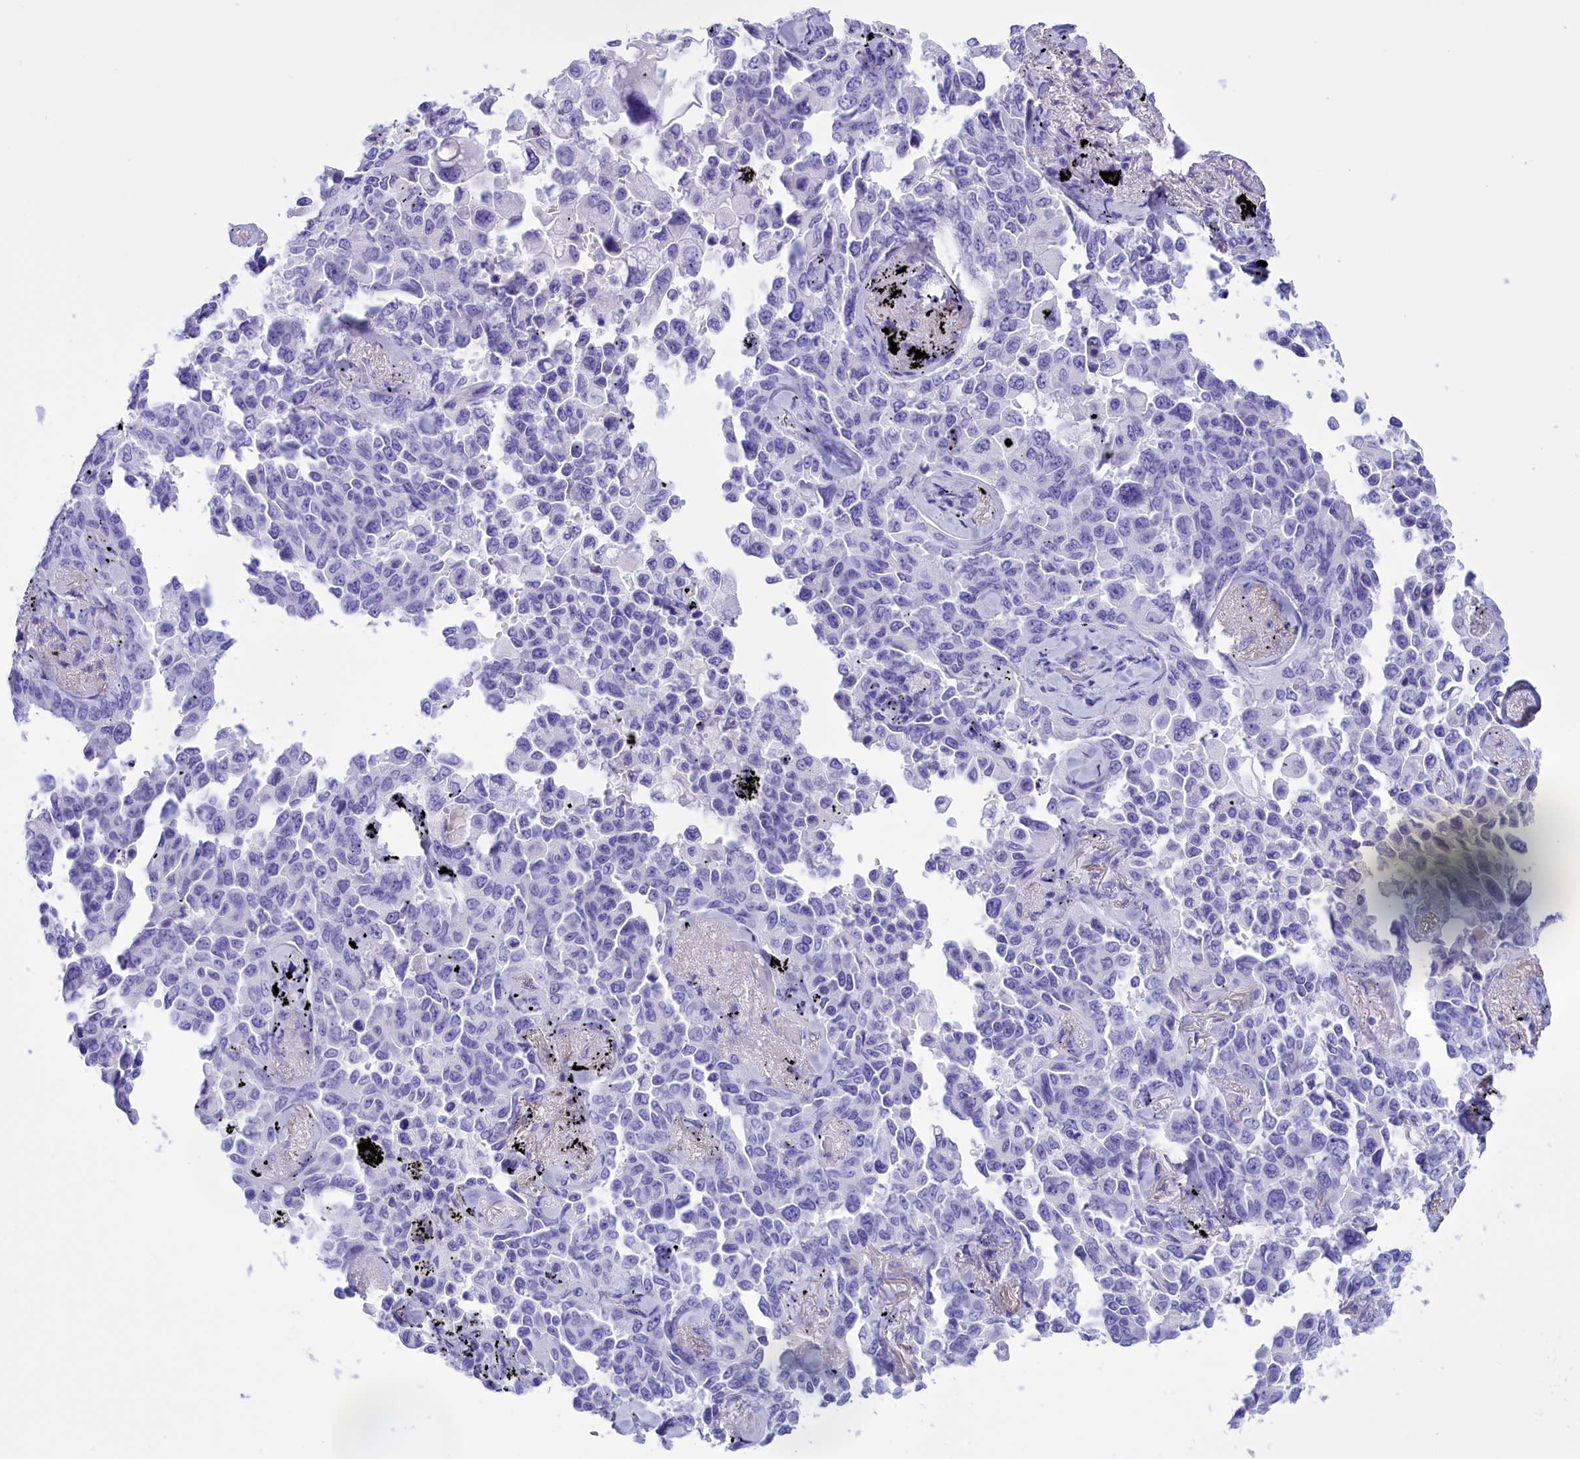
{"staining": {"intensity": "negative", "quantity": "none", "location": "none"}, "tissue": "lung cancer", "cell_type": "Tumor cells", "image_type": "cancer", "snomed": [{"axis": "morphology", "description": "Adenocarcinoma, NOS"}, {"axis": "topography", "description": "Lung"}], "caption": "Immunohistochemistry (IHC) photomicrograph of neoplastic tissue: human lung cancer (adenocarcinoma) stained with DAB exhibits no significant protein expression in tumor cells.", "gene": "BRI3", "patient": {"sex": "female", "age": 67}}